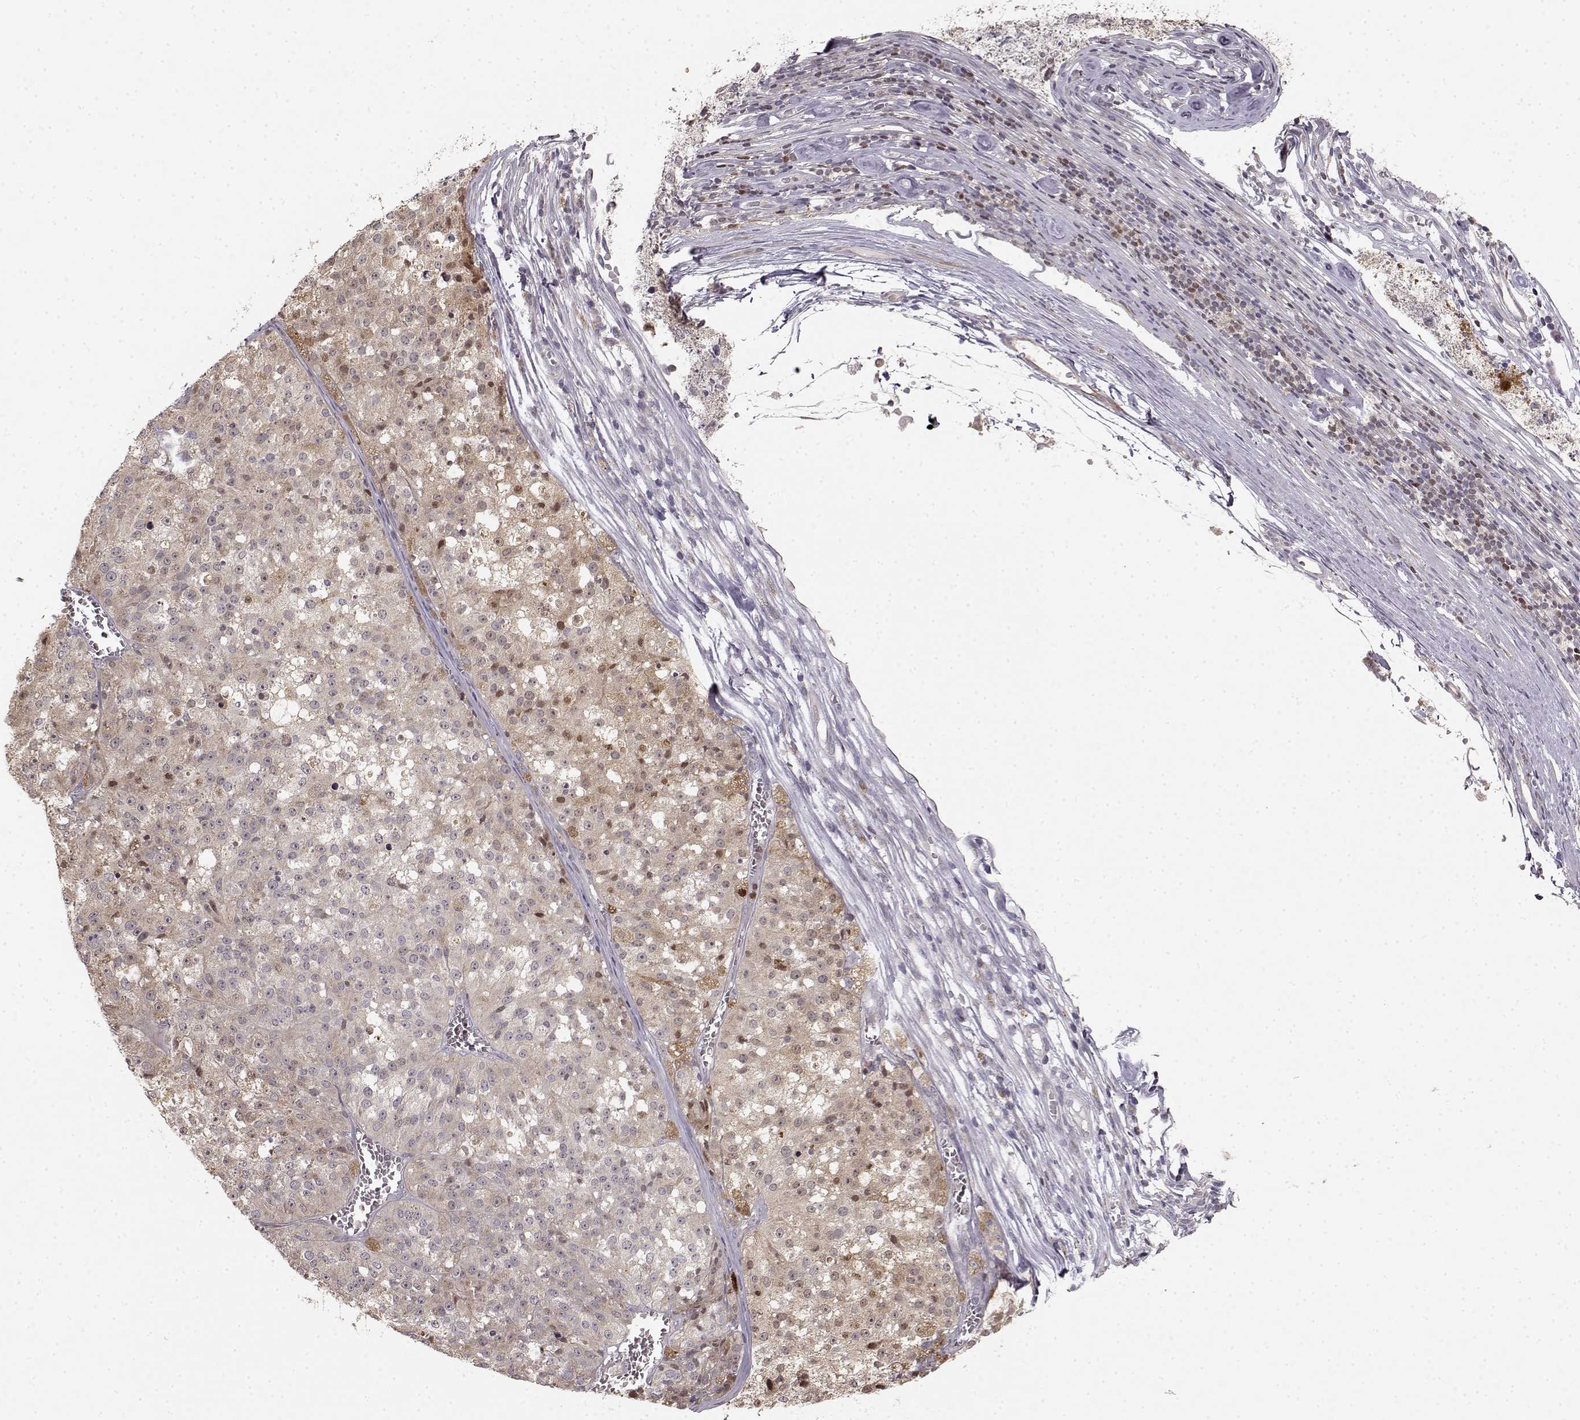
{"staining": {"intensity": "weak", "quantity": ">75%", "location": "cytoplasmic/membranous"}, "tissue": "melanoma", "cell_type": "Tumor cells", "image_type": "cancer", "snomed": [{"axis": "morphology", "description": "Malignant melanoma, Metastatic site"}, {"axis": "topography", "description": "Lymph node"}], "caption": "An immunohistochemistry photomicrograph of tumor tissue is shown. Protein staining in brown highlights weak cytoplasmic/membranous positivity in malignant melanoma (metastatic site) within tumor cells.", "gene": "BACH2", "patient": {"sex": "female", "age": 64}}